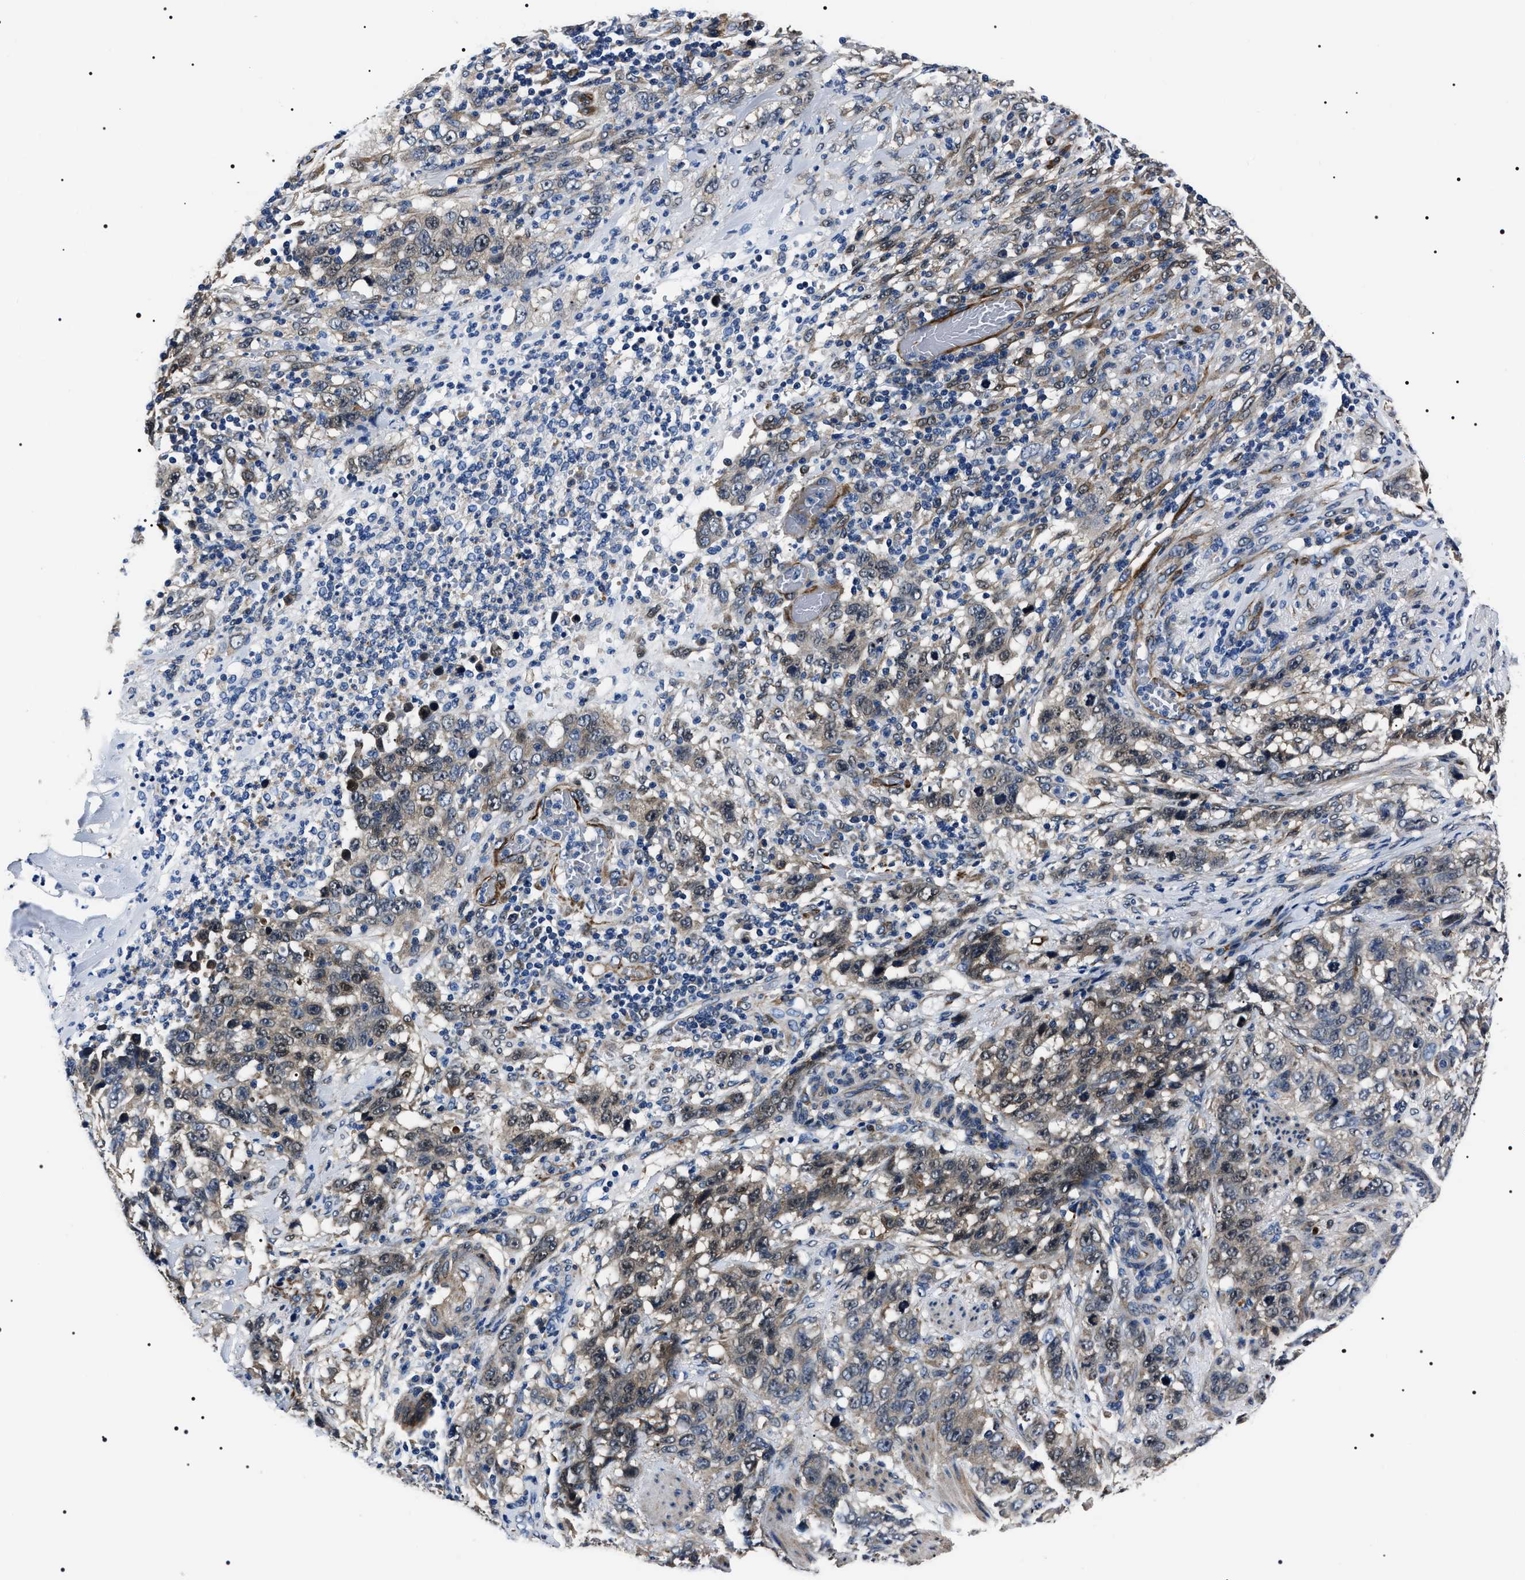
{"staining": {"intensity": "moderate", "quantity": "<25%", "location": "cytoplasmic/membranous,nuclear"}, "tissue": "stomach cancer", "cell_type": "Tumor cells", "image_type": "cancer", "snomed": [{"axis": "morphology", "description": "Adenocarcinoma, NOS"}, {"axis": "topography", "description": "Stomach"}], "caption": "Immunohistochemistry of stomach adenocarcinoma reveals low levels of moderate cytoplasmic/membranous and nuclear expression in about <25% of tumor cells.", "gene": "BAG2", "patient": {"sex": "male", "age": 48}}